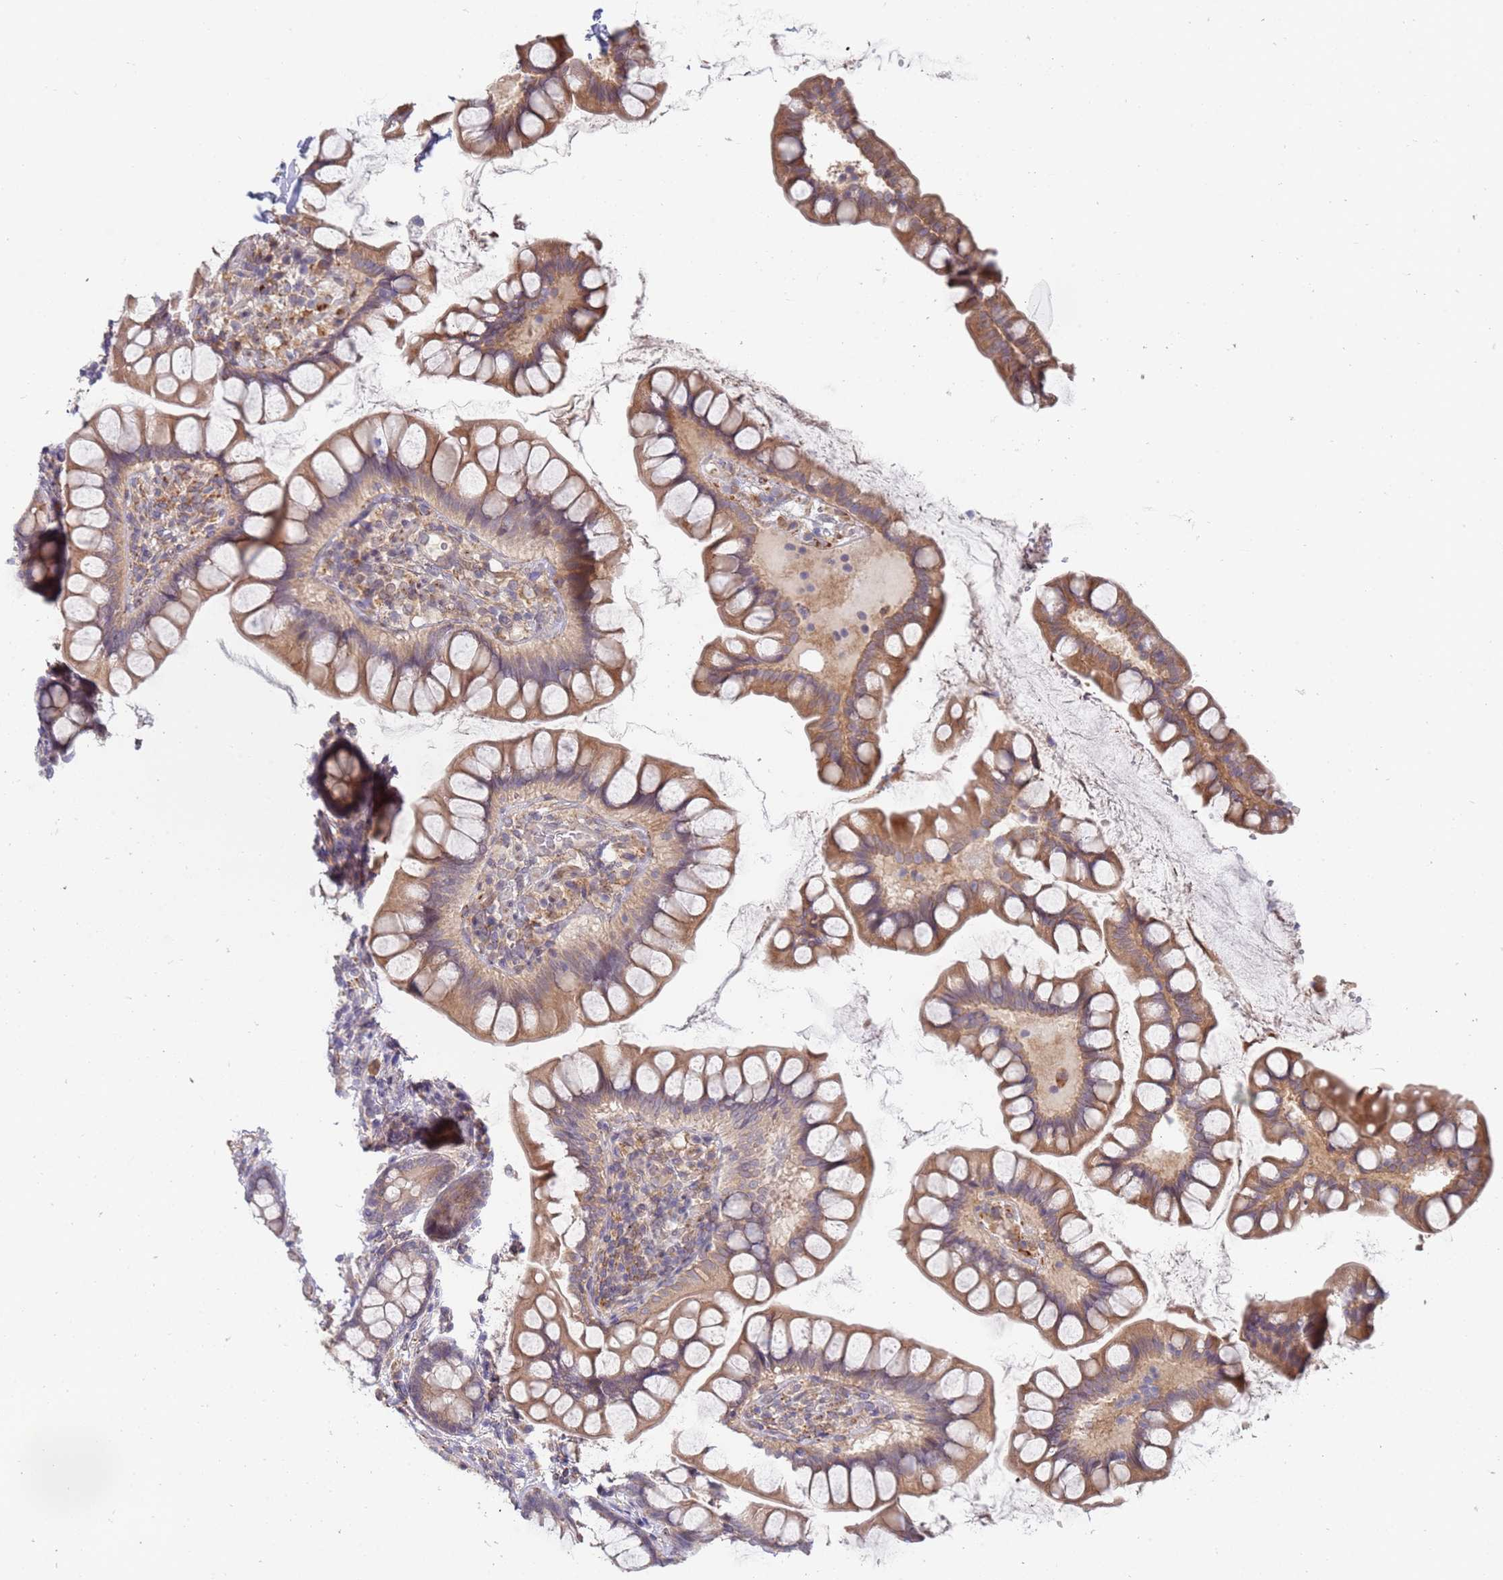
{"staining": {"intensity": "moderate", "quantity": ">75%", "location": "cytoplasmic/membranous"}, "tissue": "small intestine", "cell_type": "Glandular cells", "image_type": "normal", "snomed": [{"axis": "morphology", "description": "Normal tissue, NOS"}, {"axis": "topography", "description": "Small intestine"}], "caption": "IHC image of unremarkable small intestine: small intestine stained using immunohistochemistry (IHC) exhibits medium levels of moderate protein expression localized specifically in the cytoplasmic/membranous of glandular cells, appearing as a cytoplasmic/membranous brown color.", "gene": "VRK2", "patient": {"sex": "male", "age": 70}}